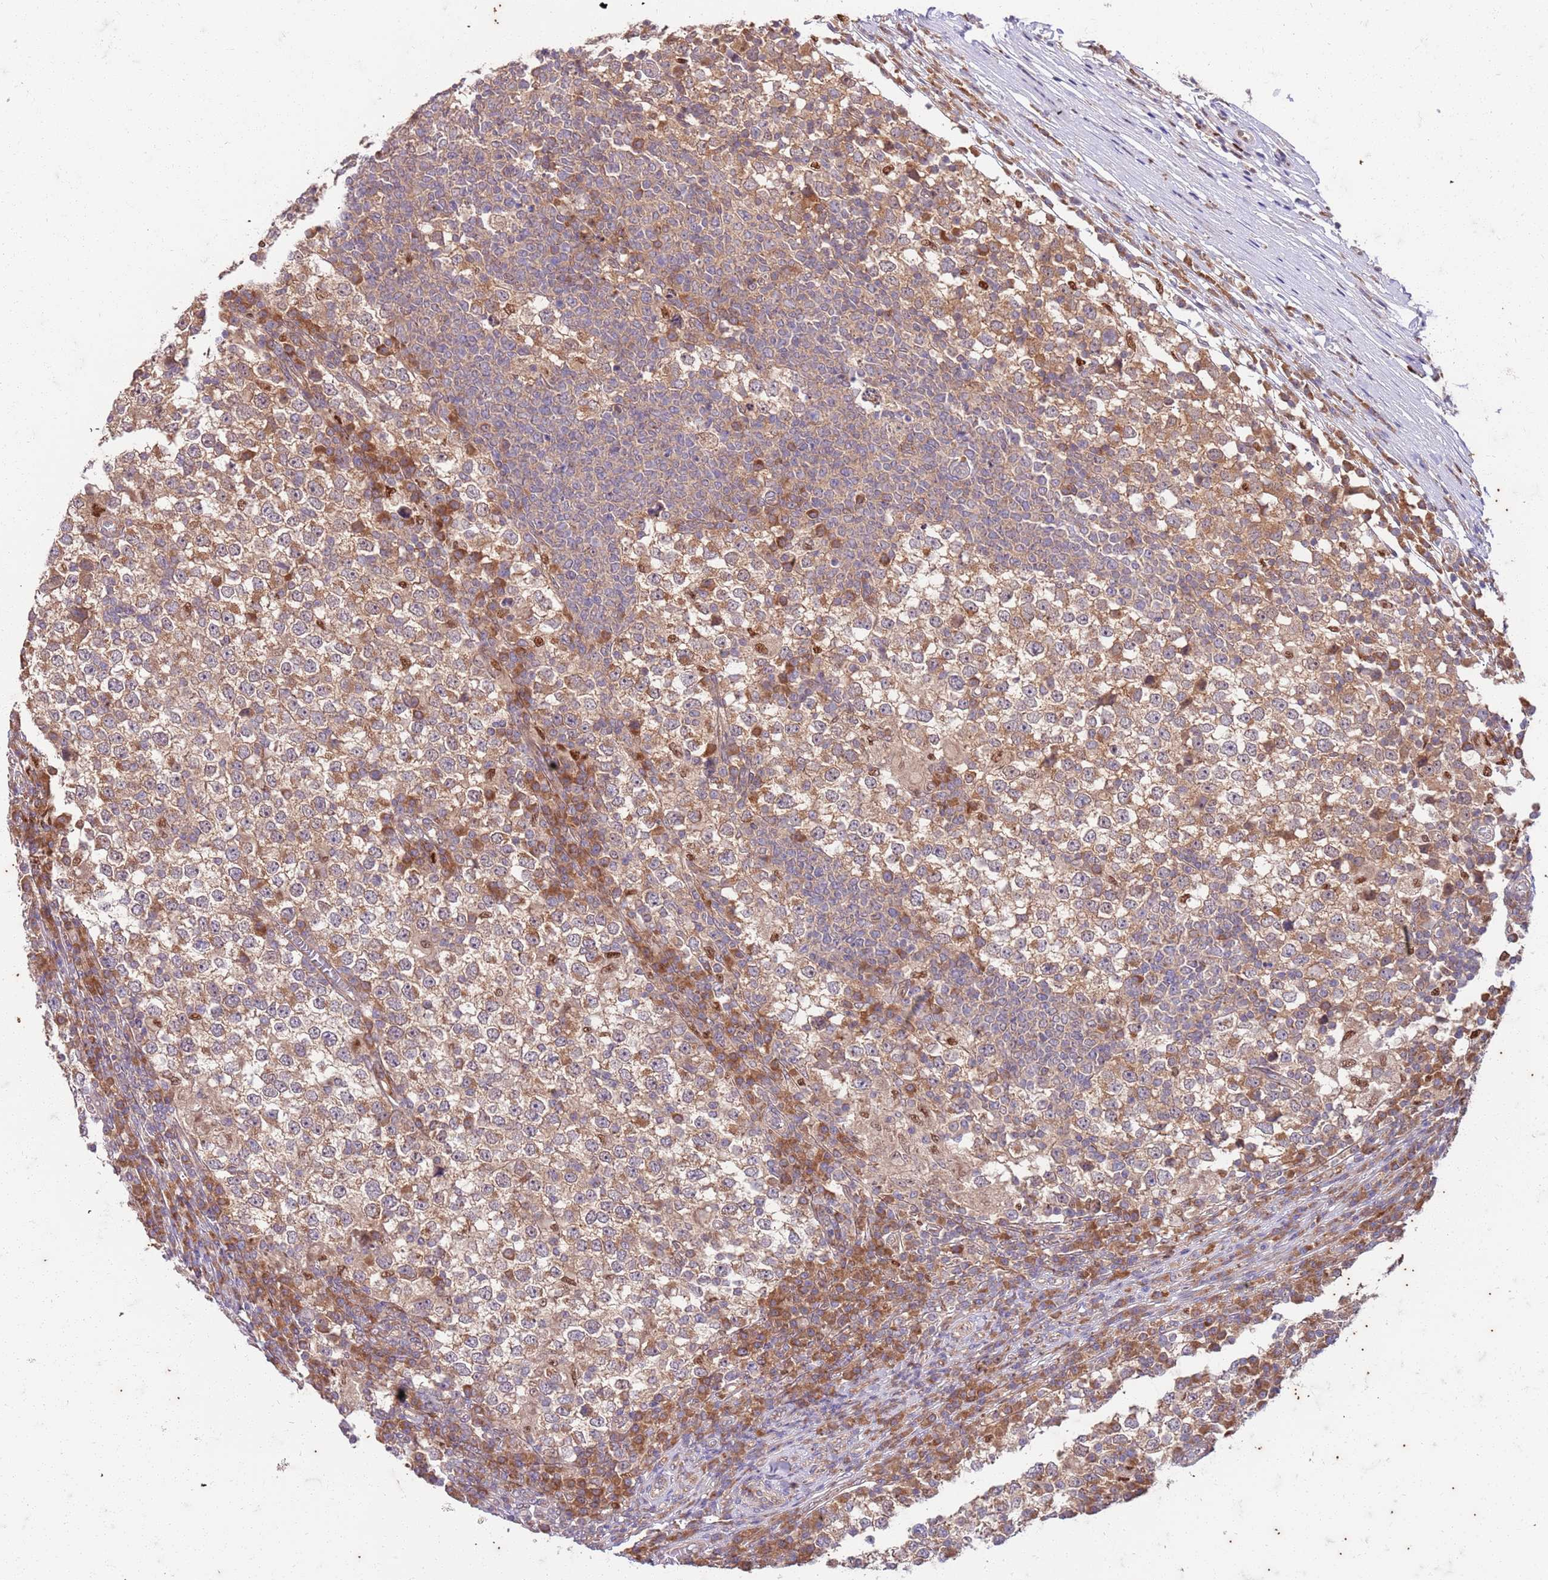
{"staining": {"intensity": "weak", "quantity": ">75%", "location": "cytoplasmic/membranous"}, "tissue": "testis cancer", "cell_type": "Tumor cells", "image_type": "cancer", "snomed": [{"axis": "morphology", "description": "Seminoma, NOS"}, {"axis": "topography", "description": "Testis"}], "caption": "Immunohistochemistry micrograph of human testis cancer stained for a protein (brown), which reveals low levels of weak cytoplasmic/membranous expression in about >75% of tumor cells.", "gene": "OSBP", "patient": {"sex": "male", "age": 65}}